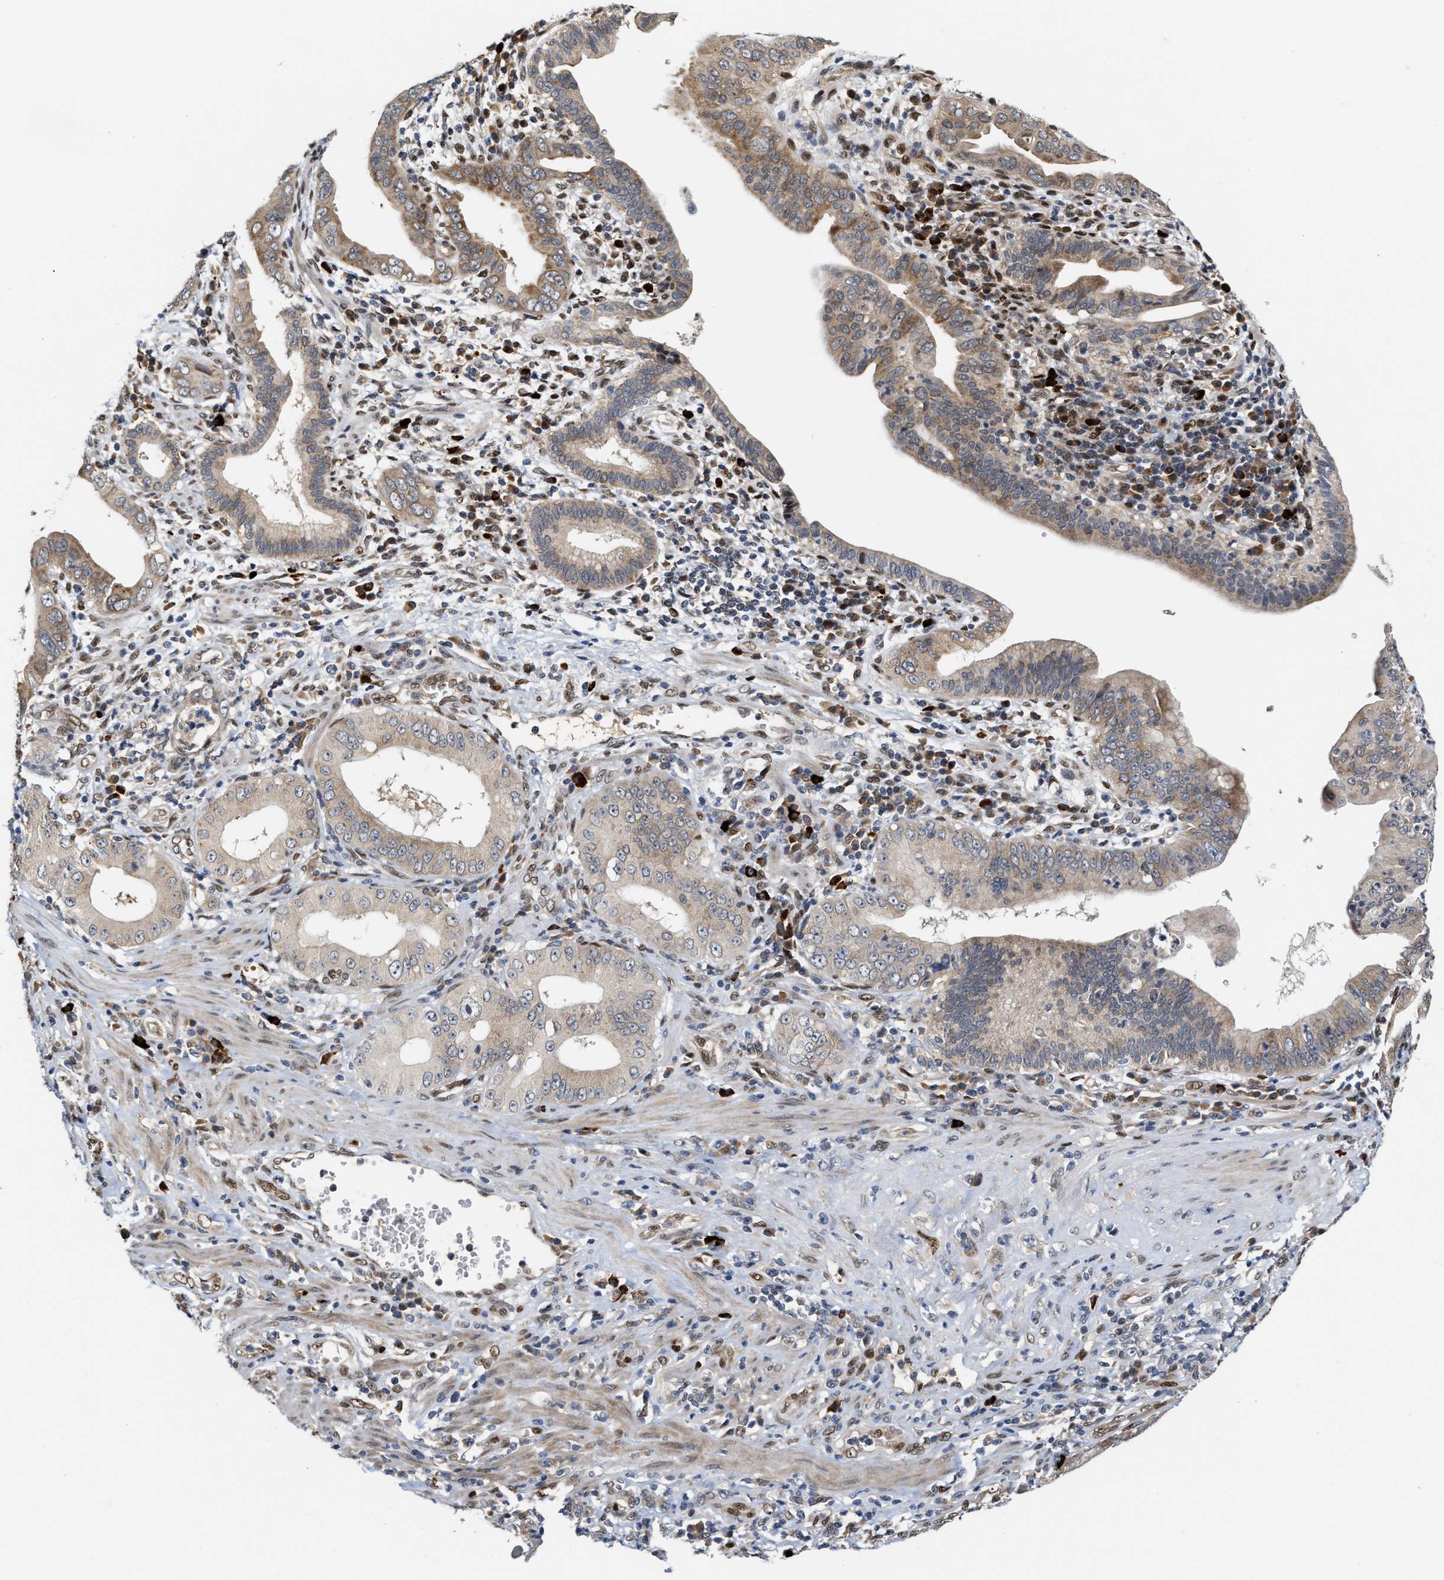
{"staining": {"intensity": "moderate", "quantity": "<25%", "location": "cytoplasmic/membranous"}, "tissue": "pancreatic cancer", "cell_type": "Tumor cells", "image_type": "cancer", "snomed": [{"axis": "morphology", "description": "Normal tissue, NOS"}, {"axis": "topography", "description": "Lymph node"}], "caption": "The micrograph reveals immunohistochemical staining of pancreatic cancer. There is moderate cytoplasmic/membranous staining is seen in approximately <25% of tumor cells. (Stains: DAB in brown, nuclei in blue, Microscopy: brightfield microscopy at high magnification).", "gene": "TCF4", "patient": {"sex": "male", "age": 50}}